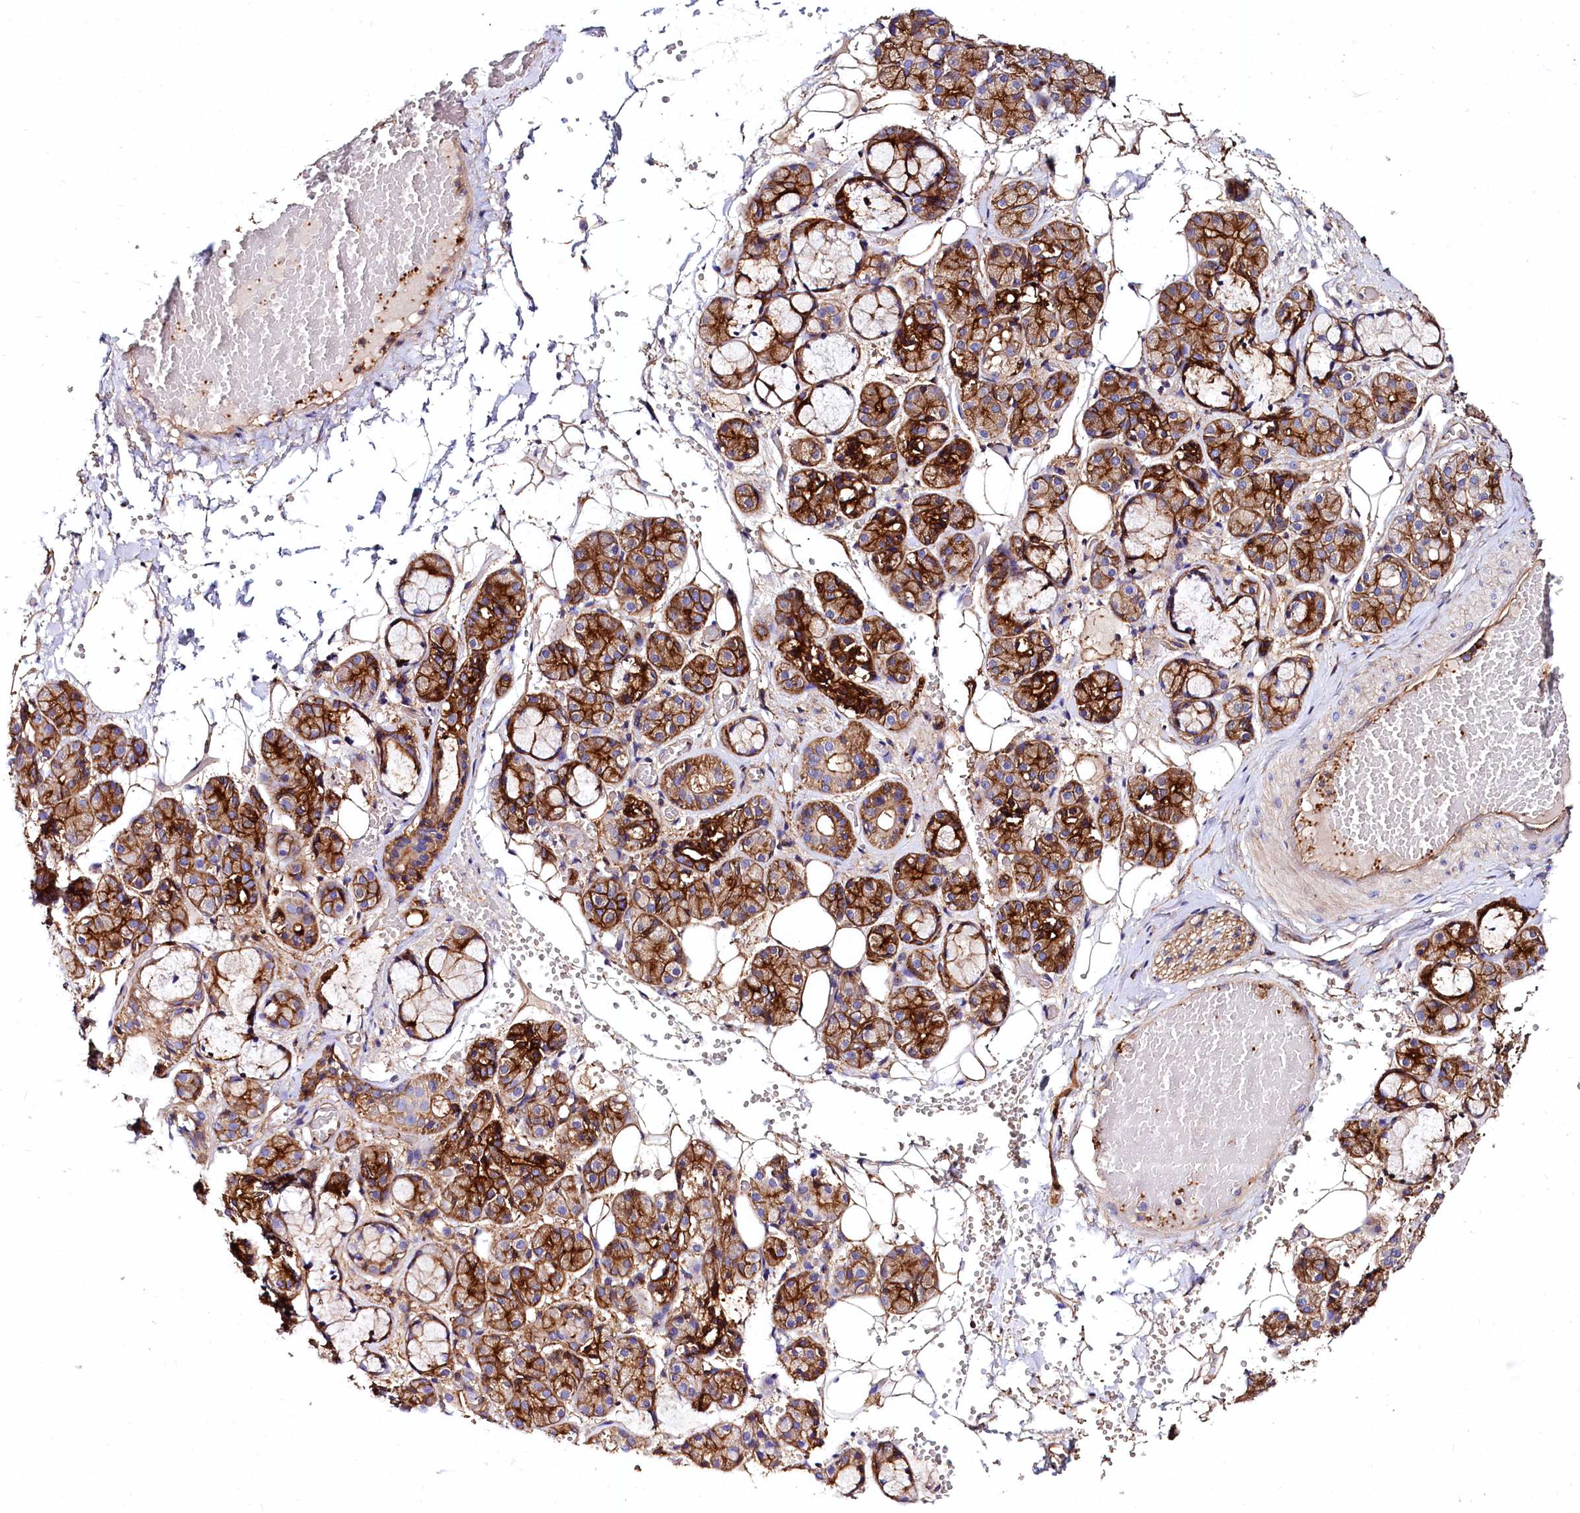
{"staining": {"intensity": "strong", "quantity": ">75%", "location": "cytoplasmic/membranous"}, "tissue": "salivary gland", "cell_type": "Glandular cells", "image_type": "normal", "snomed": [{"axis": "morphology", "description": "Normal tissue, NOS"}, {"axis": "topography", "description": "Salivary gland"}], "caption": "A brown stain highlights strong cytoplasmic/membranous staining of a protein in glandular cells of normal salivary gland. Using DAB (3,3'-diaminobenzidine) (brown) and hematoxylin (blue) stains, captured at high magnification using brightfield microscopy.", "gene": "ANO6", "patient": {"sex": "male", "age": 63}}